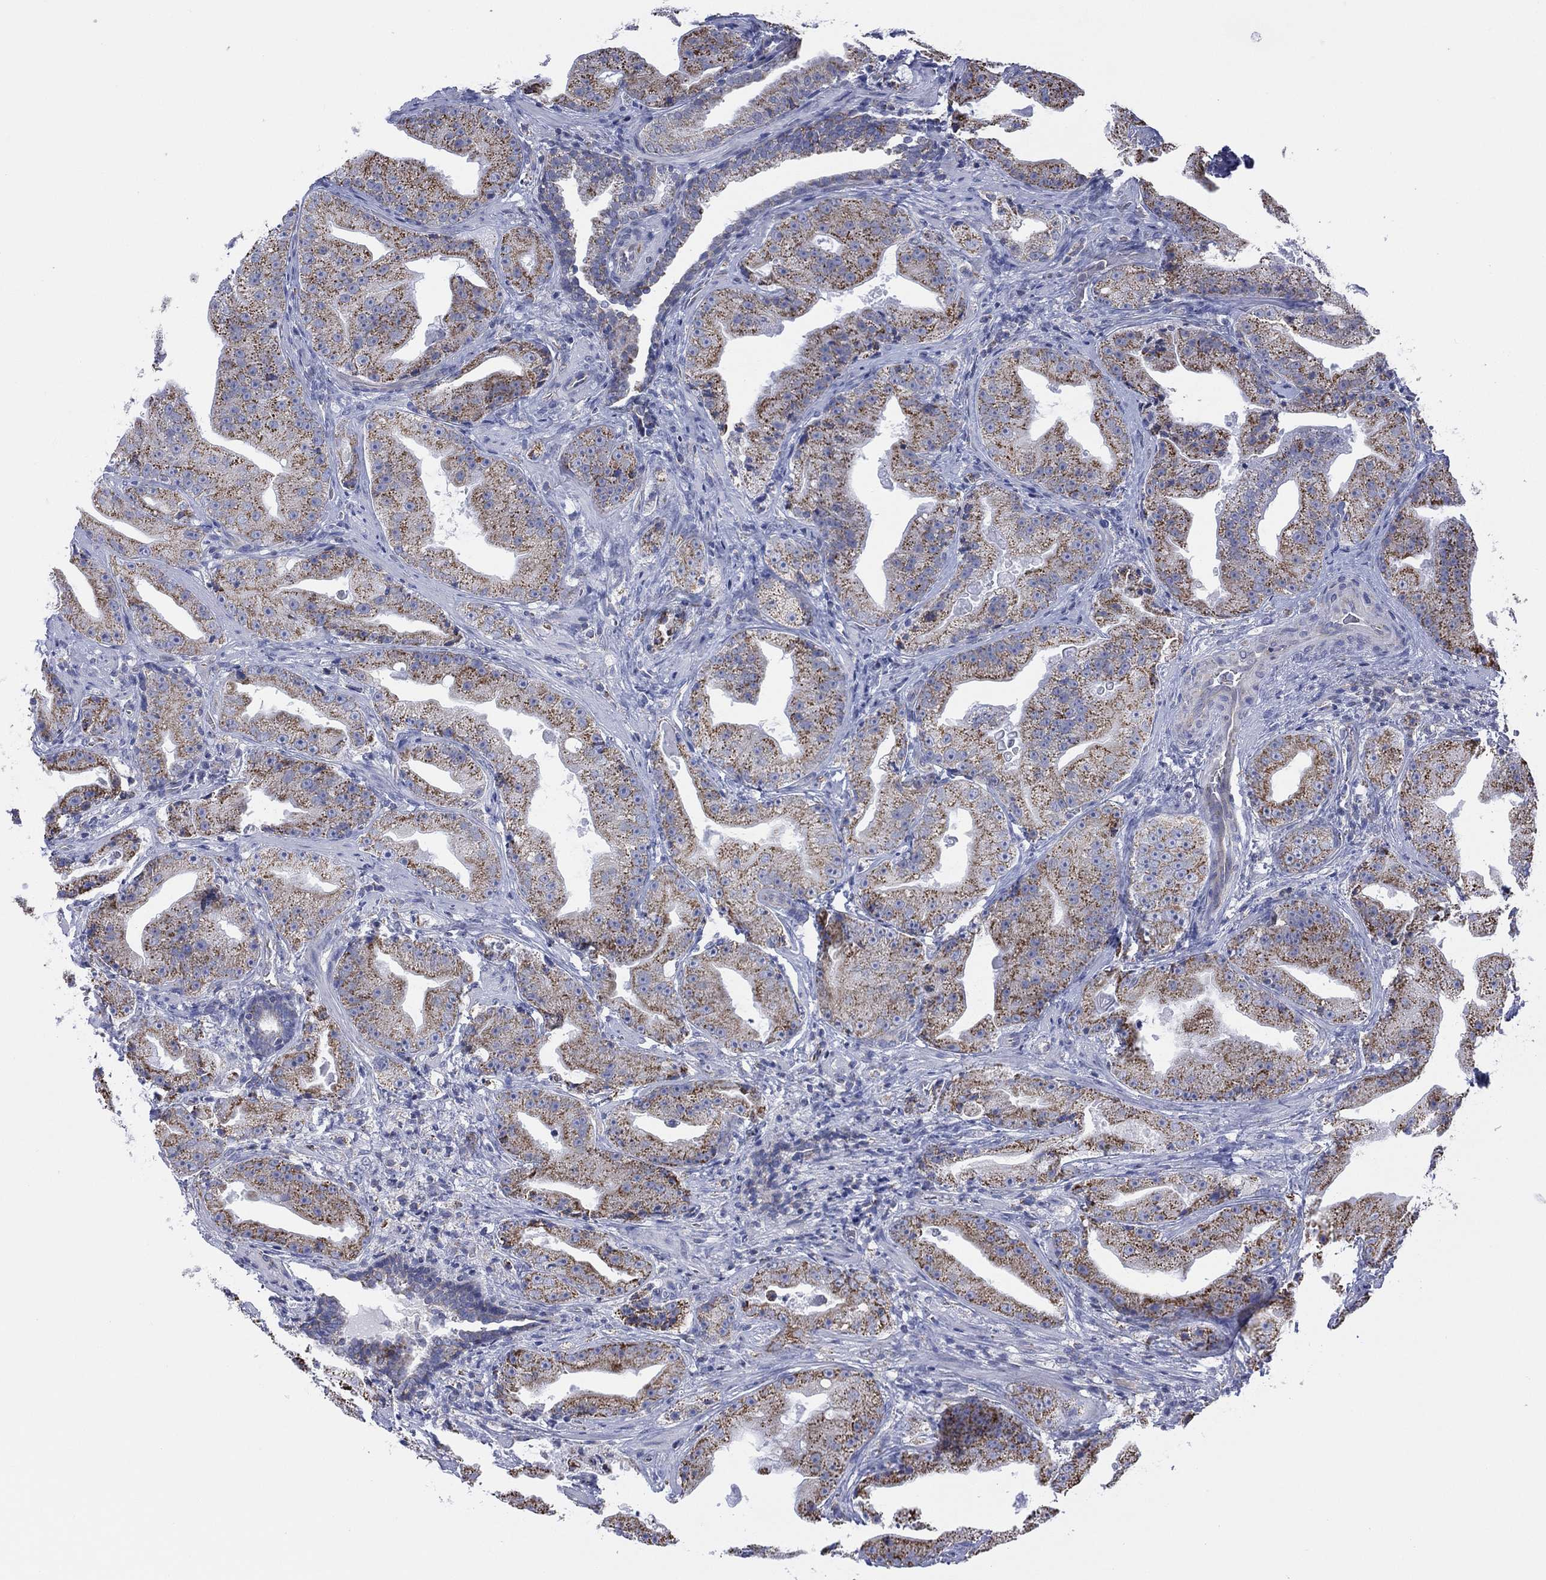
{"staining": {"intensity": "moderate", "quantity": "25%-75%", "location": "cytoplasmic/membranous"}, "tissue": "prostate cancer", "cell_type": "Tumor cells", "image_type": "cancer", "snomed": [{"axis": "morphology", "description": "Adenocarcinoma, Low grade"}, {"axis": "topography", "description": "Prostate"}], "caption": "Immunohistochemistry micrograph of neoplastic tissue: human prostate cancer (adenocarcinoma (low-grade)) stained using IHC exhibits medium levels of moderate protein expression localized specifically in the cytoplasmic/membranous of tumor cells, appearing as a cytoplasmic/membranous brown color.", "gene": "INA", "patient": {"sex": "male", "age": 62}}